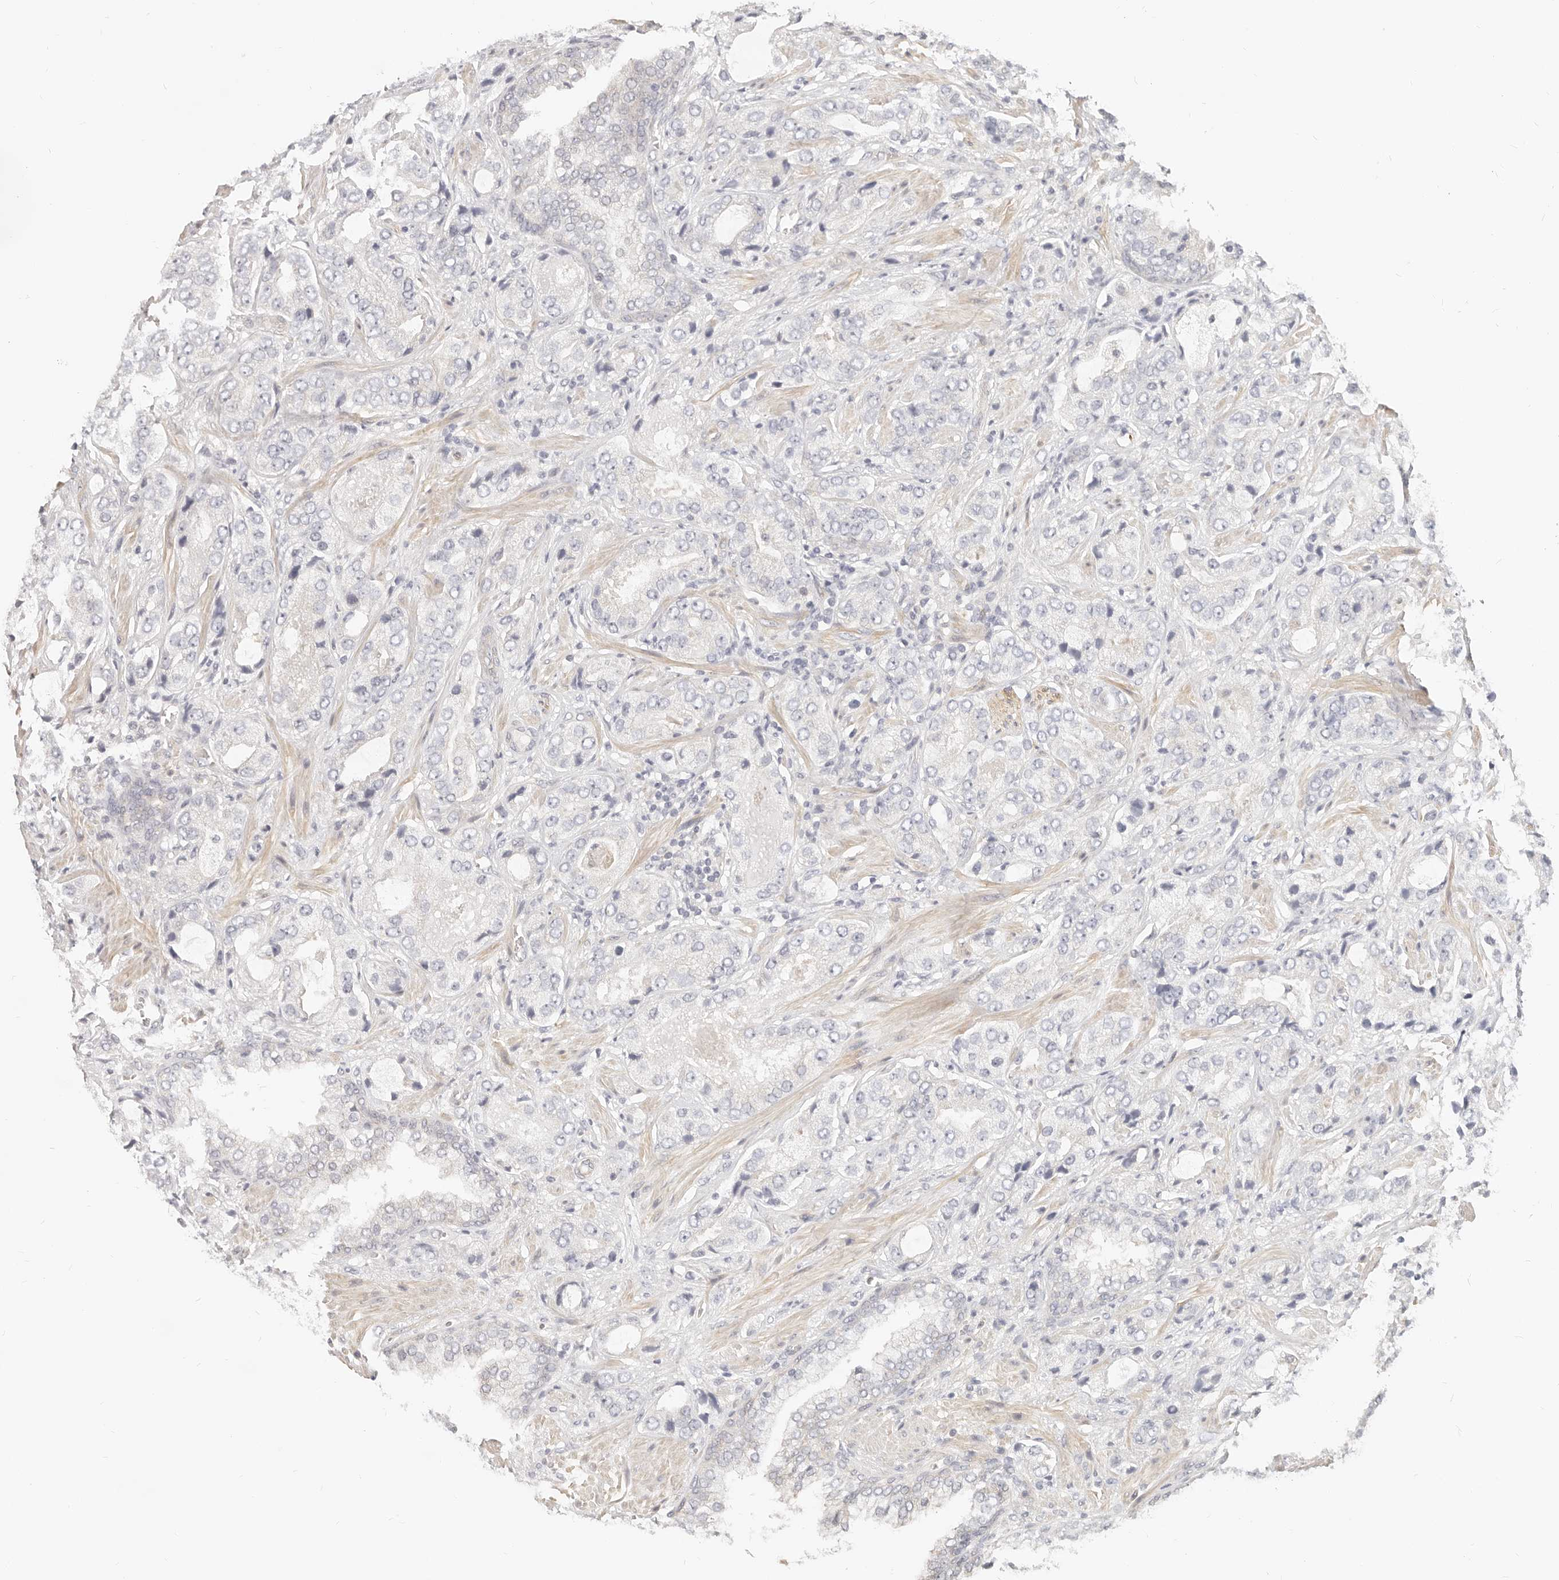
{"staining": {"intensity": "negative", "quantity": "none", "location": "none"}, "tissue": "prostate cancer", "cell_type": "Tumor cells", "image_type": "cancer", "snomed": [{"axis": "morphology", "description": "Normal tissue, NOS"}, {"axis": "morphology", "description": "Adenocarcinoma, High grade"}, {"axis": "topography", "description": "Prostate"}, {"axis": "topography", "description": "Peripheral nerve tissue"}], "caption": "Tumor cells are negative for brown protein staining in prostate adenocarcinoma (high-grade).", "gene": "DTNBP1", "patient": {"sex": "male", "age": 59}}